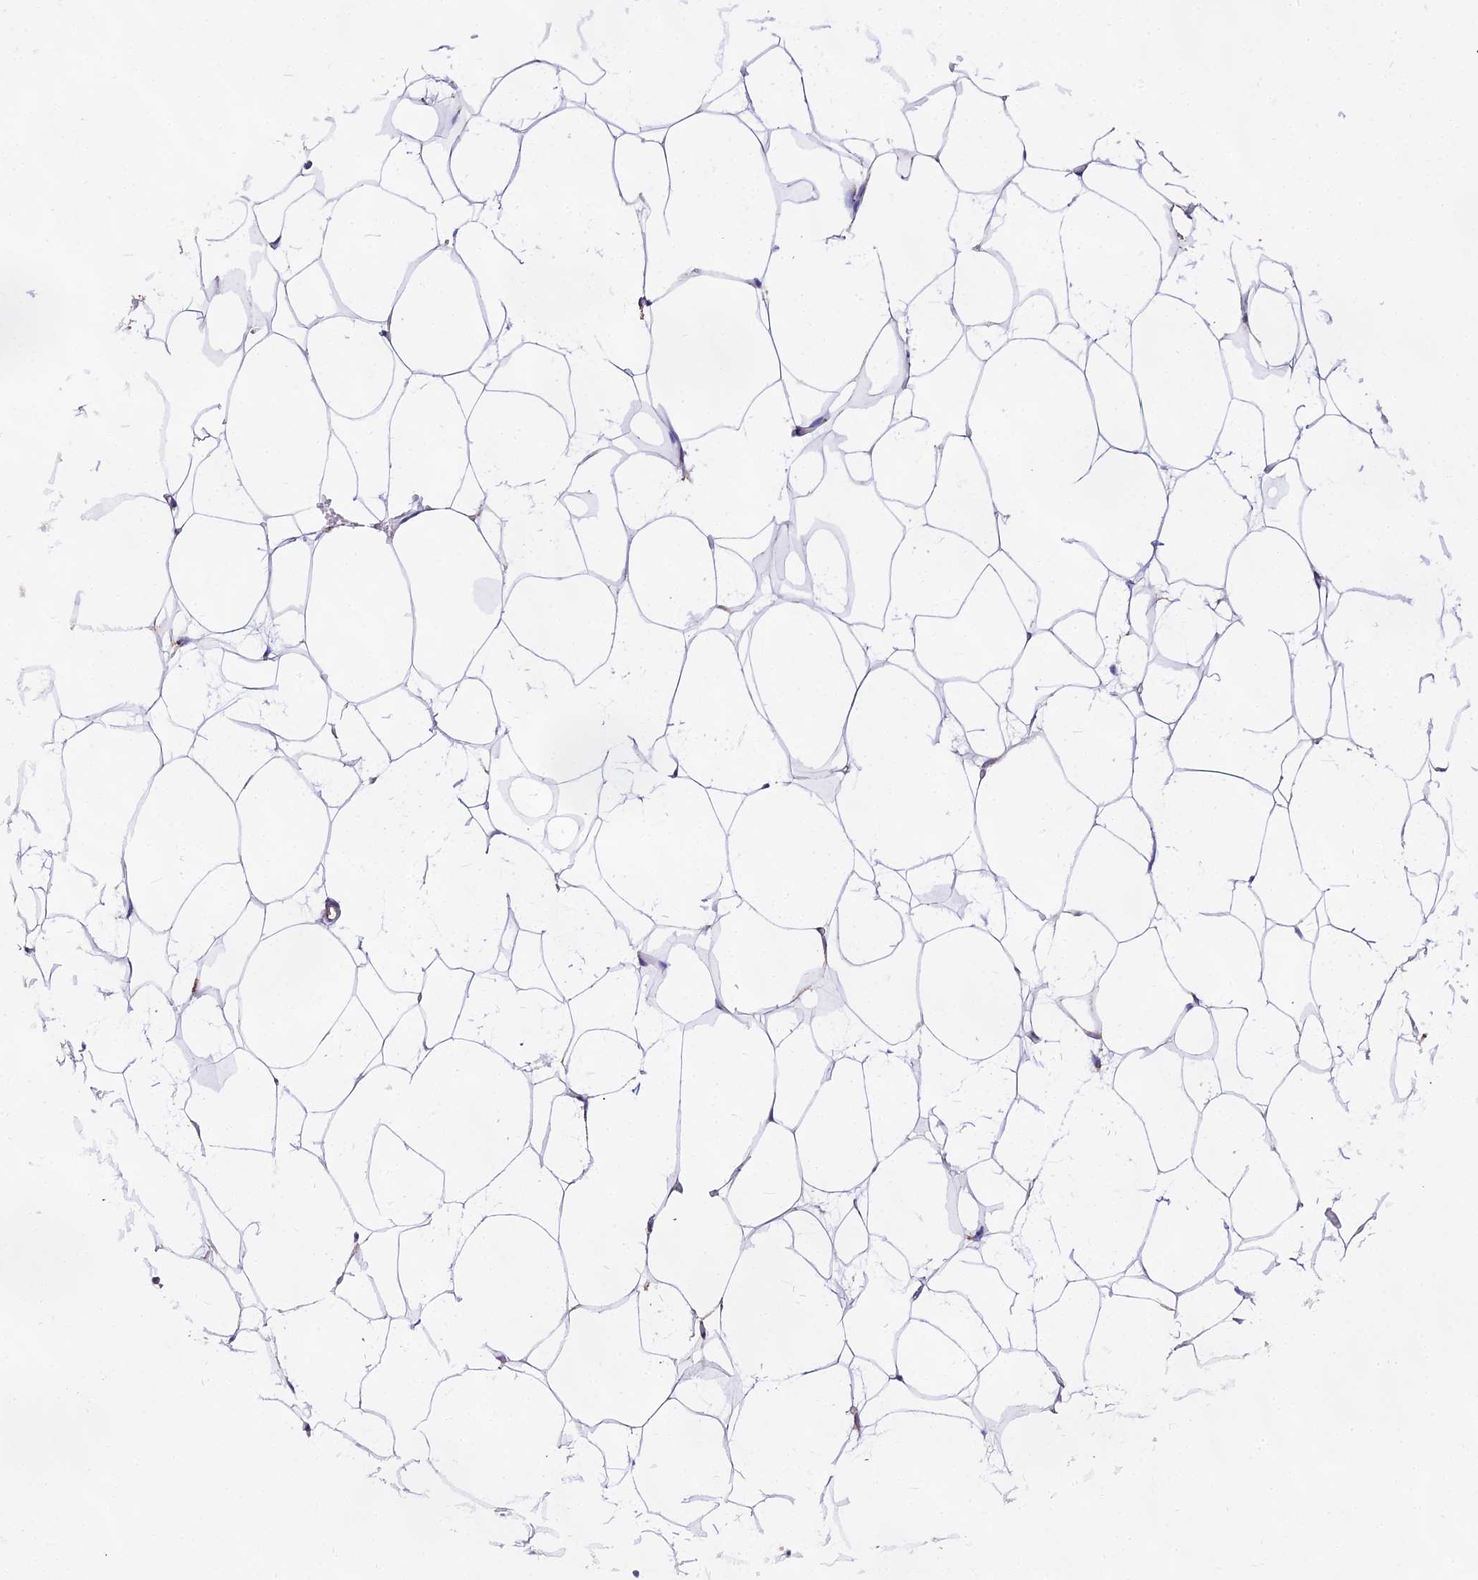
{"staining": {"intensity": "moderate", "quantity": "25%-75%", "location": "cytoplasmic/membranous"}, "tissue": "adipose tissue", "cell_type": "Adipocytes", "image_type": "normal", "snomed": [{"axis": "morphology", "description": "Normal tissue, NOS"}, {"axis": "topography", "description": "Breast"}, {"axis": "topography", "description": "Adipose tissue"}], "caption": "DAB (3,3'-diaminobenzidine) immunohistochemical staining of normal adipose tissue shows moderate cytoplasmic/membranous protein staining in approximately 25%-75% of adipocytes. (DAB (3,3'-diaminobenzidine) IHC, brown staining for protein, blue staining for nuclei).", "gene": "ATP5PD", "patient": {"sex": "female", "age": 25}}